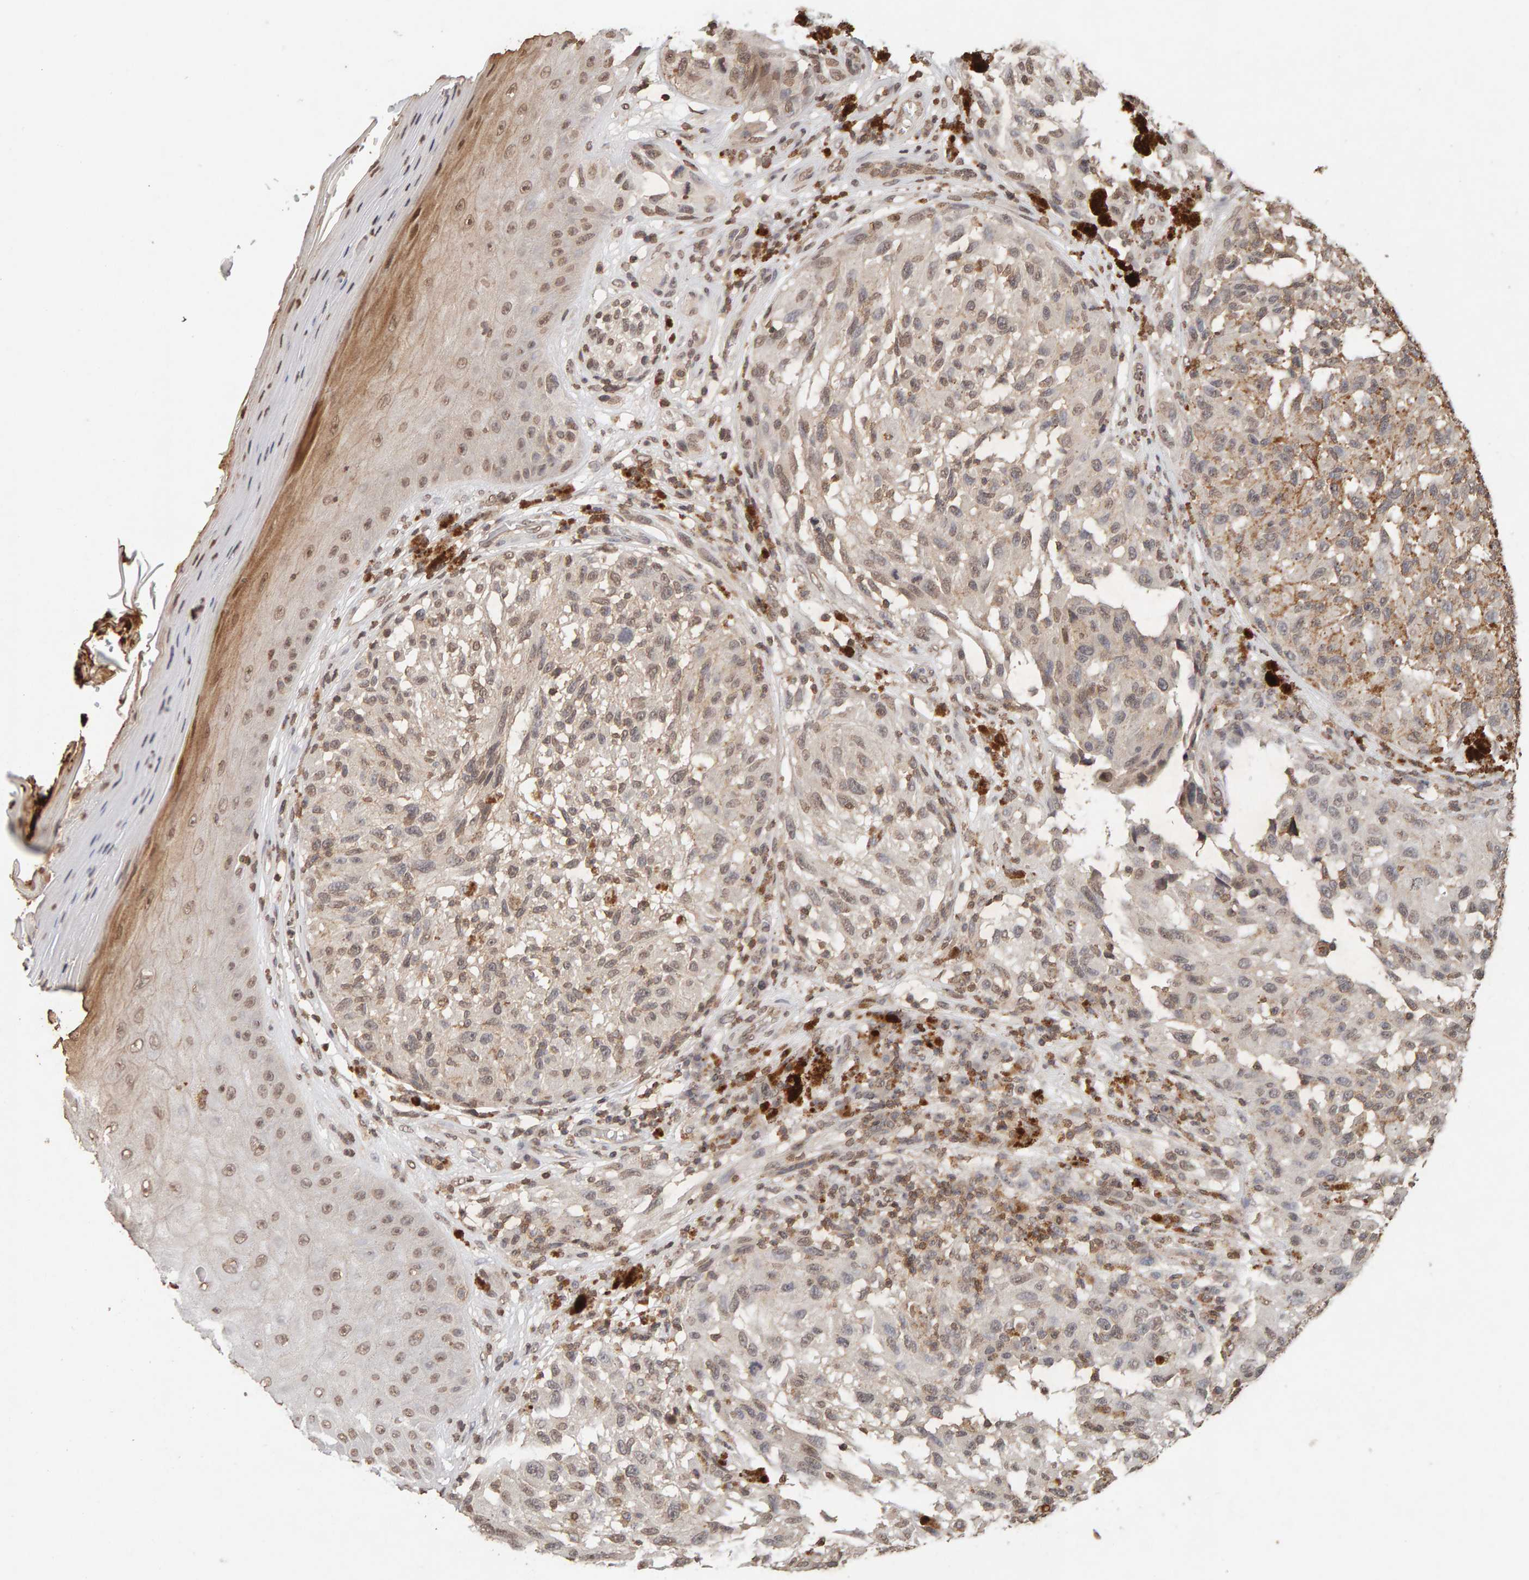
{"staining": {"intensity": "weak", "quantity": ">75%", "location": "cytoplasmic/membranous,nuclear"}, "tissue": "melanoma", "cell_type": "Tumor cells", "image_type": "cancer", "snomed": [{"axis": "morphology", "description": "Malignant melanoma, NOS"}, {"axis": "topography", "description": "Skin"}], "caption": "Weak cytoplasmic/membranous and nuclear staining is appreciated in about >75% of tumor cells in malignant melanoma.", "gene": "DNAJB5", "patient": {"sex": "female", "age": 73}}